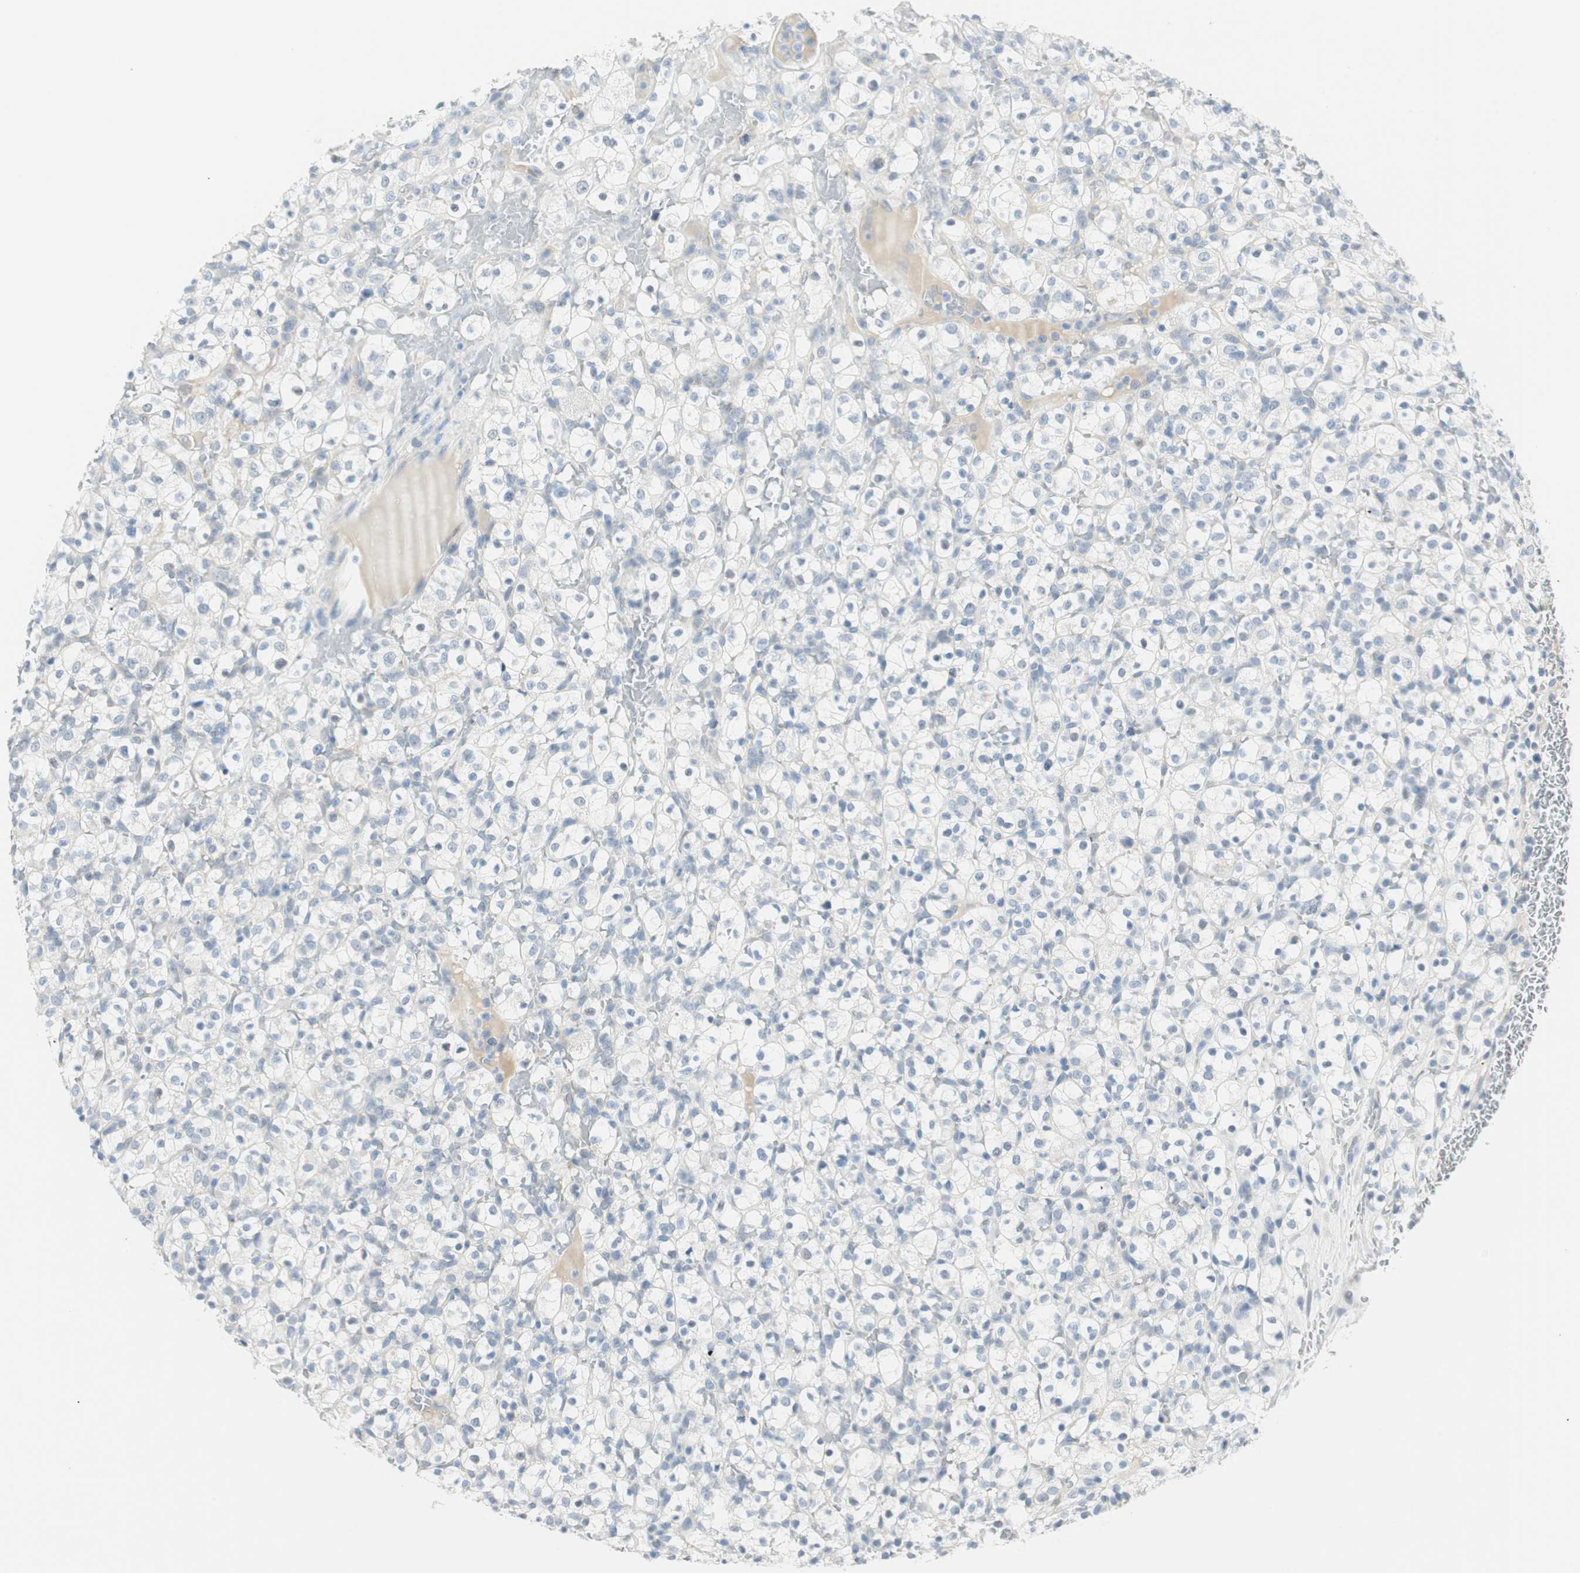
{"staining": {"intensity": "negative", "quantity": "none", "location": "none"}, "tissue": "renal cancer", "cell_type": "Tumor cells", "image_type": "cancer", "snomed": [{"axis": "morphology", "description": "Normal tissue, NOS"}, {"axis": "morphology", "description": "Adenocarcinoma, NOS"}, {"axis": "topography", "description": "Kidney"}], "caption": "The IHC micrograph has no significant positivity in tumor cells of renal cancer (adenocarcinoma) tissue.", "gene": "MLLT10", "patient": {"sex": "female", "age": 72}}